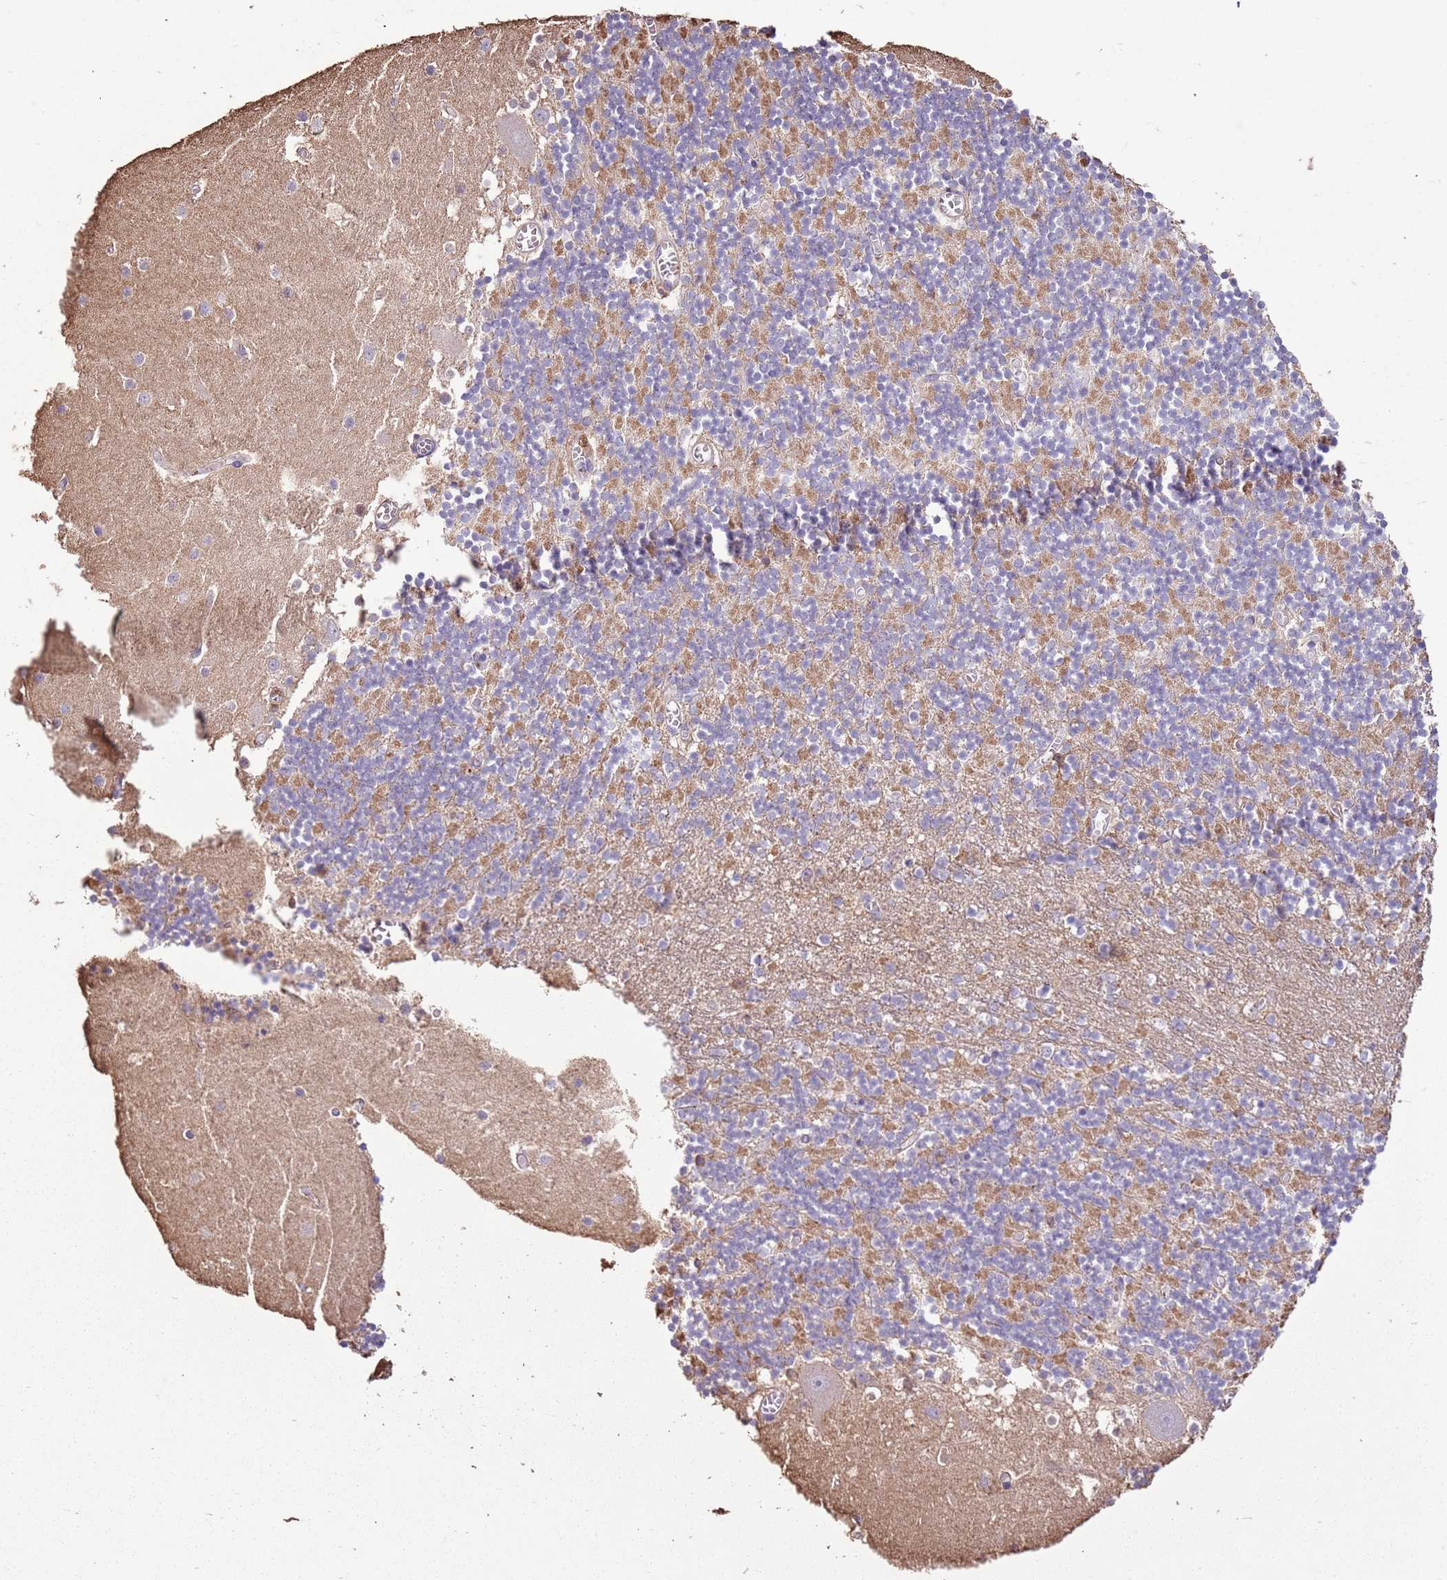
{"staining": {"intensity": "moderate", "quantity": "25%-75%", "location": "cytoplasmic/membranous"}, "tissue": "cerebellum", "cell_type": "Cells in granular layer", "image_type": "normal", "snomed": [{"axis": "morphology", "description": "Normal tissue, NOS"}, {"axis": "topography", "description": "Cerebellum"}], "caption": "IHC of normal human cerebellum demonstrates medium levels of moderate cytoplasmic/membranous positivity in approximately 25%-75% of cells in granular layer. The staining is performed using DAB (3,3'-diaminobenzidine) brown chromogen to label protein expression. The nuclei are counter-stained blue using hematoxylin.", "gene": "ARL10", "patient": {"sex": "female", "age": 28}}